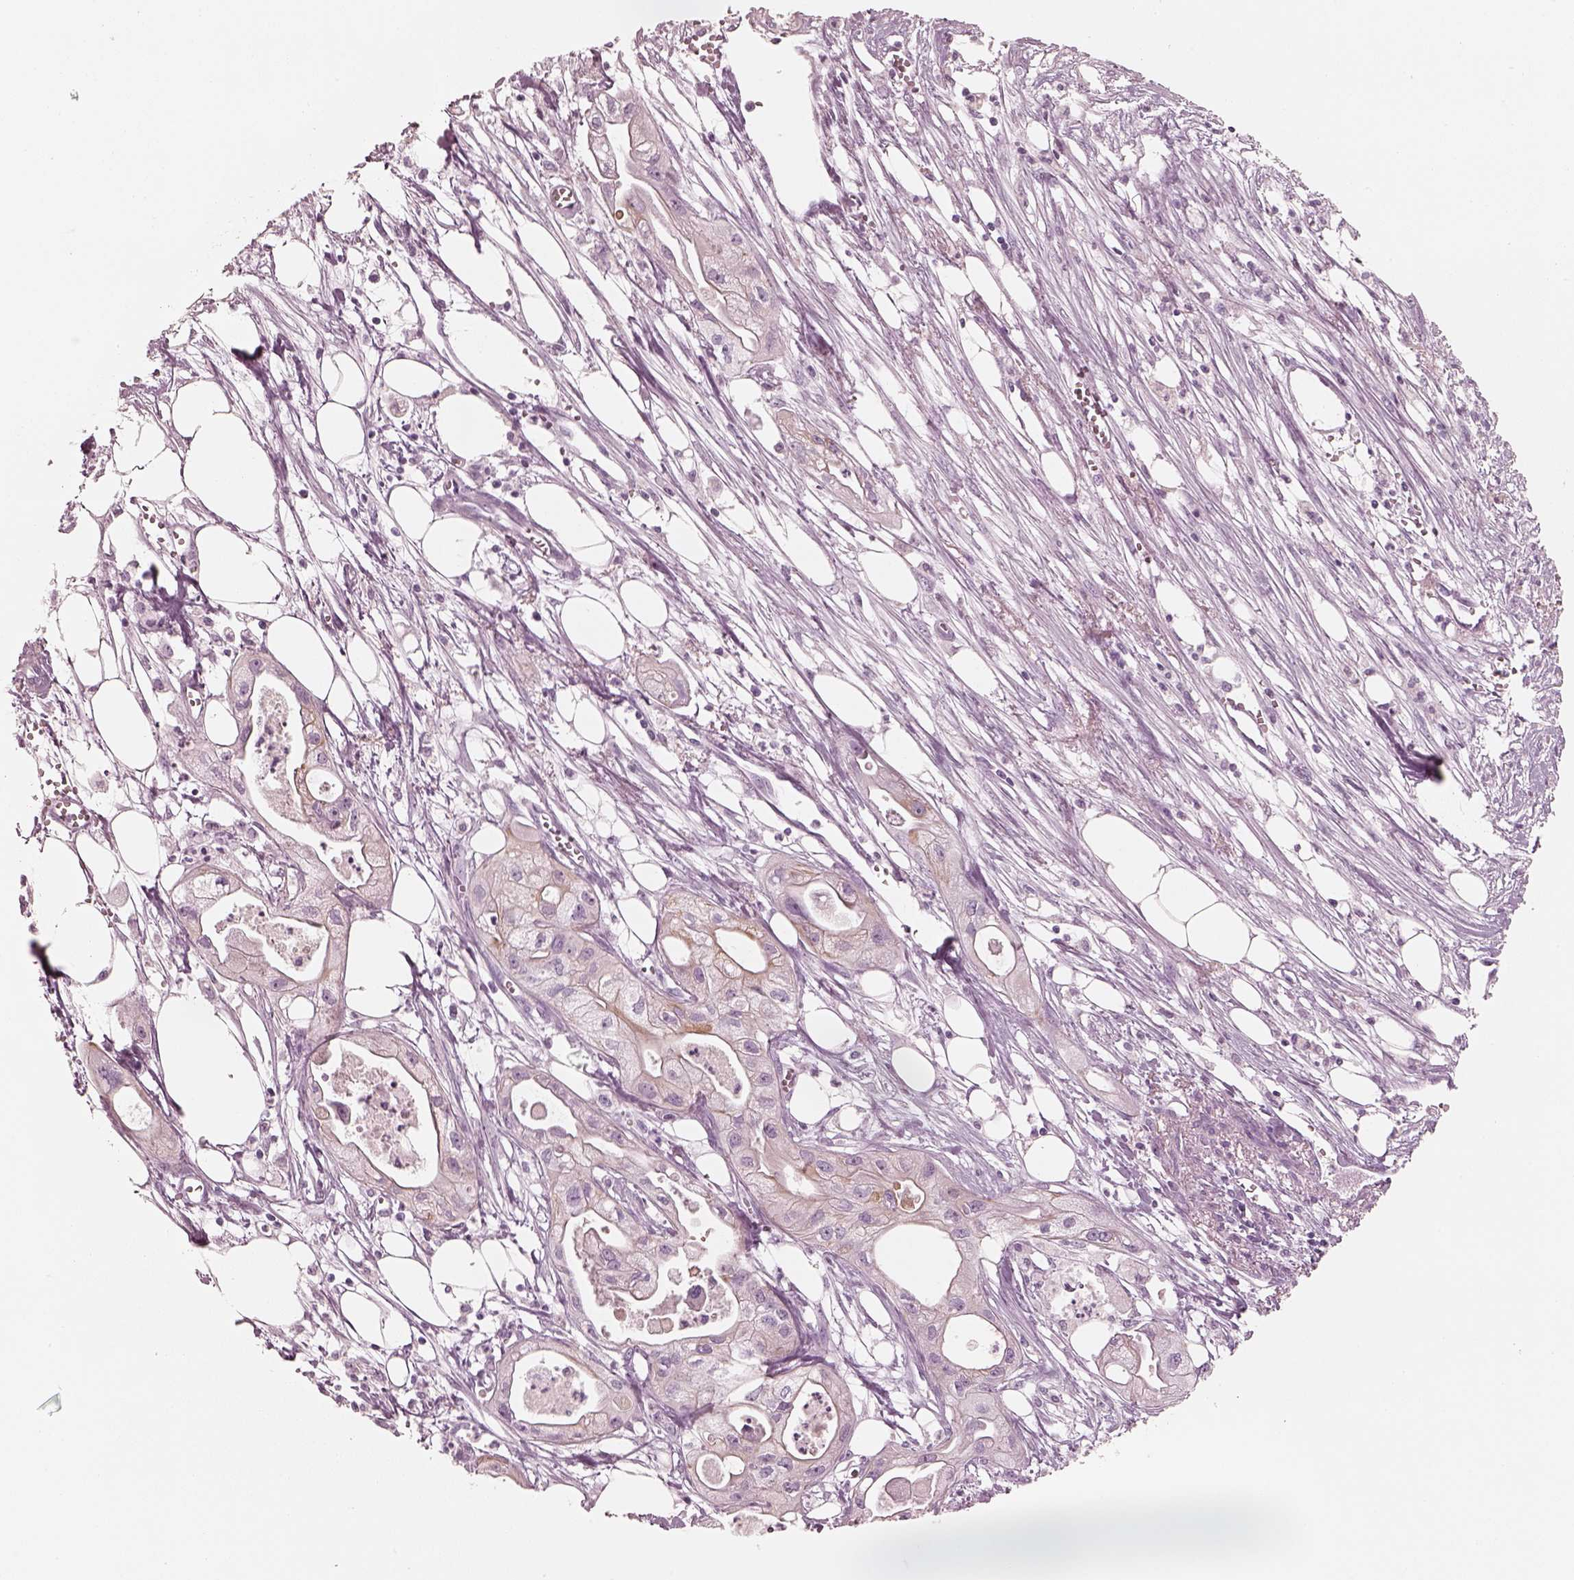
{"staining": {"intensity": "negative", "quantity": "none", "location": "none"}, "tissue": "pancreatic cancer", "cell_type": "Tumor cells", "image_type": "cancer", "snomed": [{"axis": "morphology", "description": "Adenocarcinoma, NOS"}, {"axis": "topography", "description": "Pancreas"}], "caption": "There is no significant staining in tumor cells of pancreatic cancer (adenocarcinoma). Nuclei are stained in blue.", "gene": "PON3", "patient": {"sex": "male", "age": 70}}